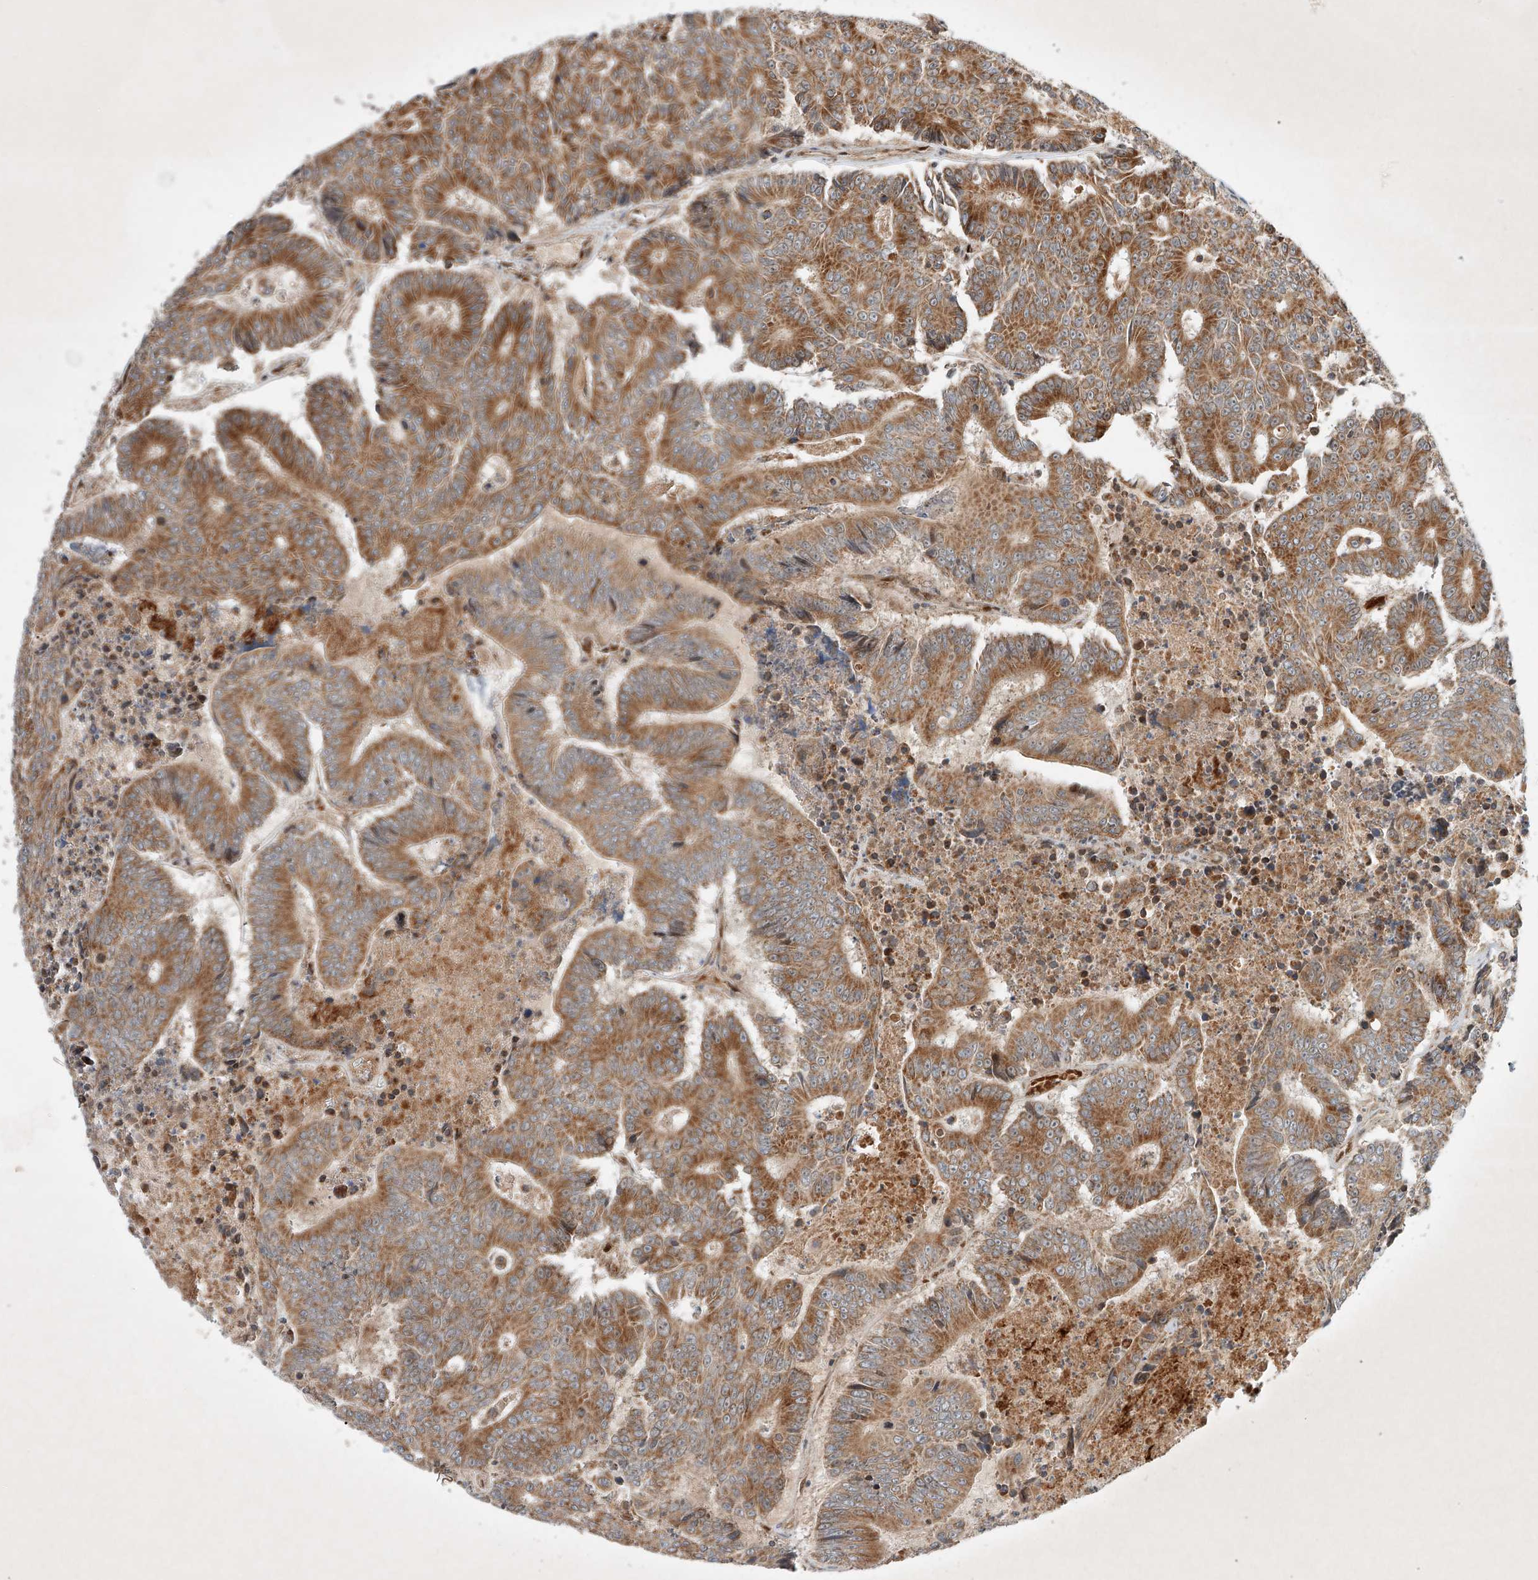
{"staining": {"intensity": "moderate", "quantity": ">75%", "location": "cytoplasmic/membranous"}, "tissue": "colorectal cancer", "cell_type": "Tumor cells", "image_type": "cancer", "snomed": [{"axis": "morphology", "description": "Adenocarcinoma, NOS"}, {"axis": "topography", "description": "Colon"}], "caption": "Immunohistochemical staining of colorectal cancer (adenocarcinoma) reveals medium levels of moderate cytoplasmic/membranous staining in about >75% of tumor cells. The protein of interest is shown in brown color, while the nuclei are stained blue.", "gene": "EPG5", "patient": {"sex": "male", "age": 83}}